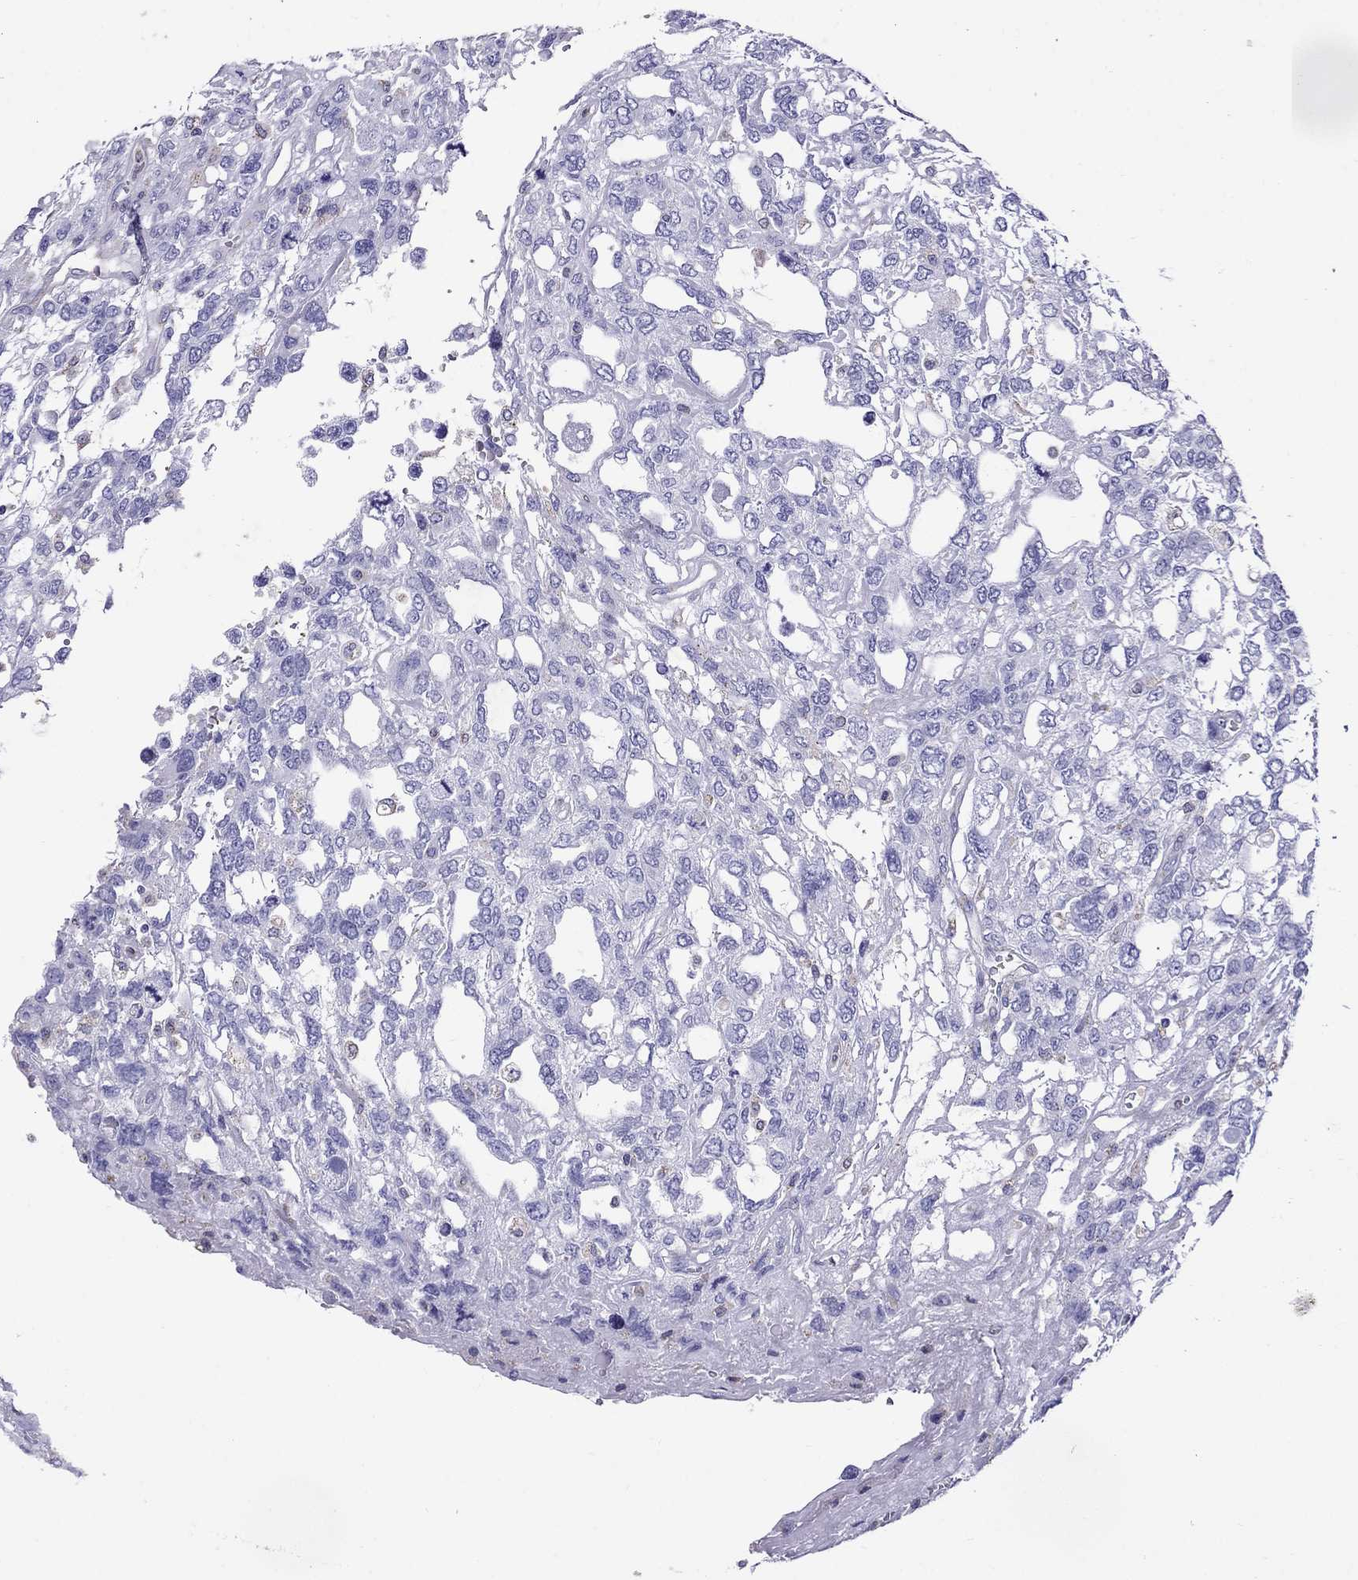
{"staining": {"intensity": "negative", "quantity": "none", "location": "none"}, "tissue": "testis cancer", "cell_type": "Tumor cells", "image_type": "cancer", "snomed": [{"axis": "morphology", "description": "Seminoma, NOS"}, {"axis": "topography", "description": "Testis"}], "caption": "Protein analysis of seminoma (testis) shows no significant expression in tumor cells. The staining is performed using DAB brown chromogen with nuclei counter-stained in using hematoxylin.", "gene": "SCG2", "patient": {"sex": "male", "age": 52}}